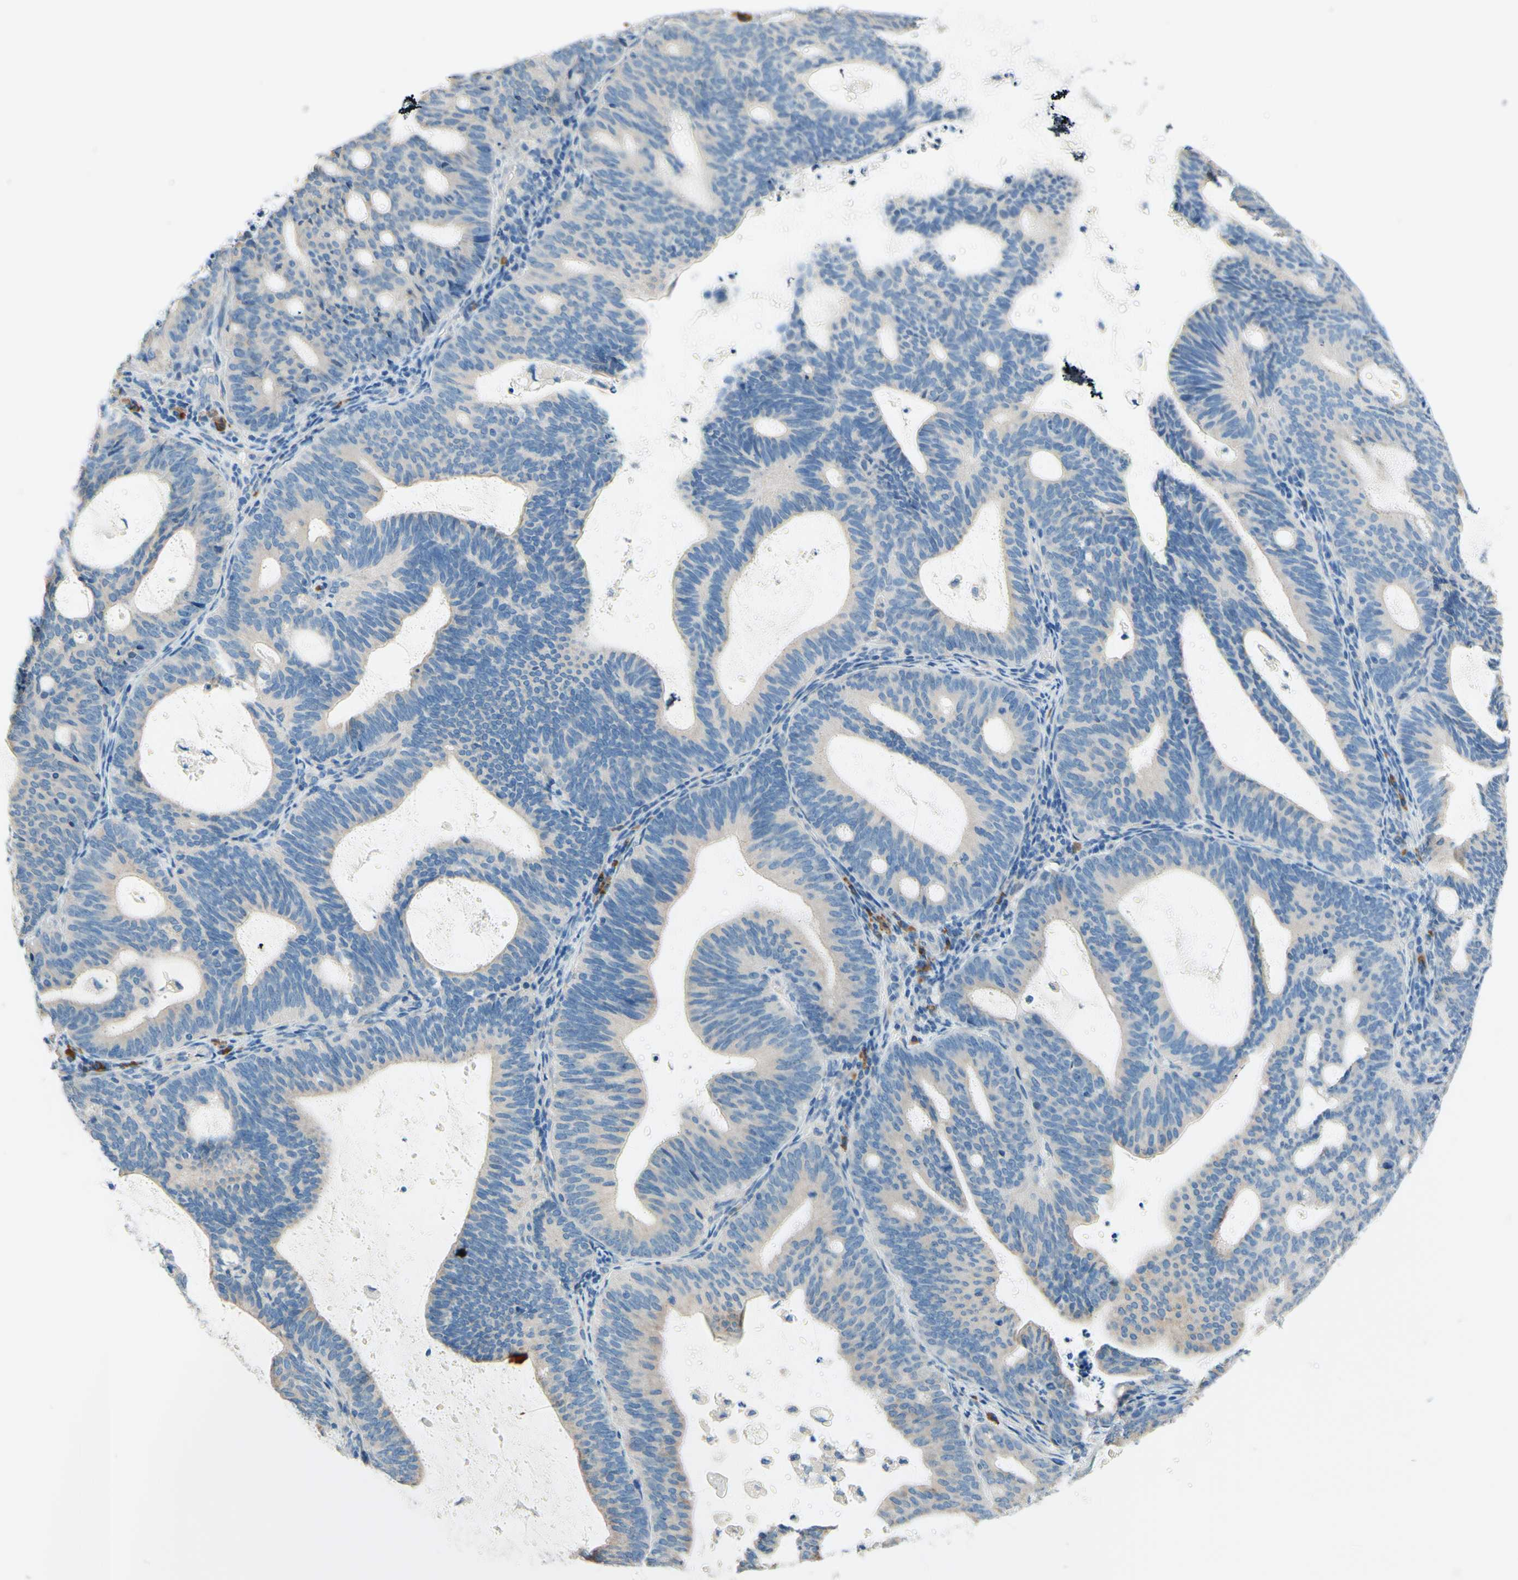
{"staining": {"intensity": "negative", "quantity": "none", "location": "none"}, "tissue": "endometrial cancer", "cell_type": "Tumor cells", "image_type": "cancer", "snomed": [{"axis": "morphology", "description": "Adenocarcinoma, NOS"}, {"axis": "topography", "description": "Uterus"}], "caption": "Image shows no protein positivity in tumor cells of endometrial adenocarcinoma tissue.", "gene": "PASD1", "patient": {"sex": "female", "age": 83}}